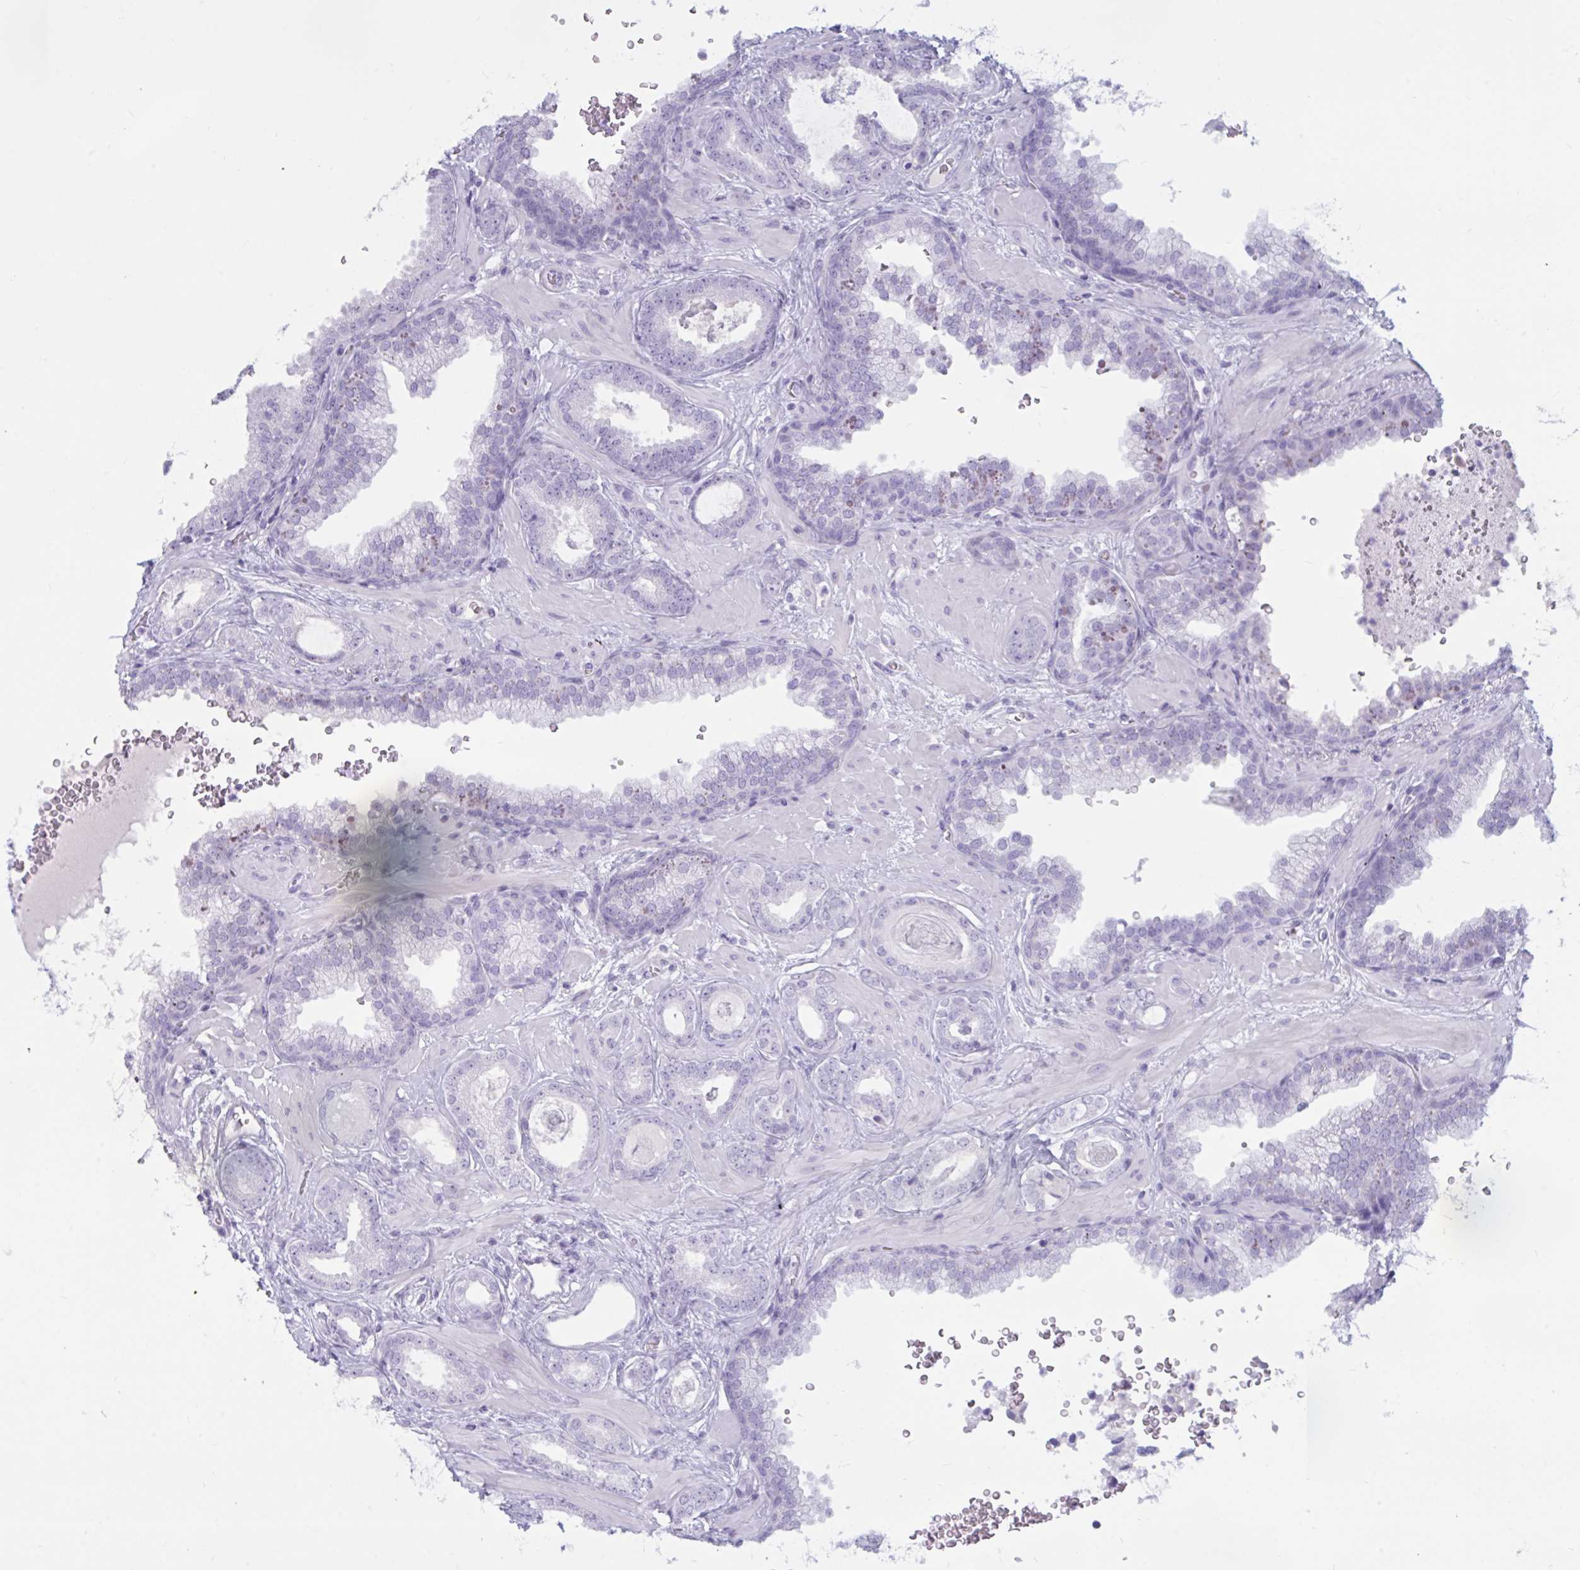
{"staining": {"intensity": "negative", "quantity": "none", "location": "none"}, "tissue": "prostate cancer", "cell_type": "Tumor cells", "image_type": "cancer", "snomed": [{"axis": "morphology", "description": "Adenocarcinoma, High grade"}, {"axis": "topography", "description": "Prostate"}], "caption": "High-grade adenocarcinoma (prostate) stained for a protein using IHC demonstrates no staining tumor cells.", "gene": "BBS10", "patient": {"sex": "male", "age": 58}}